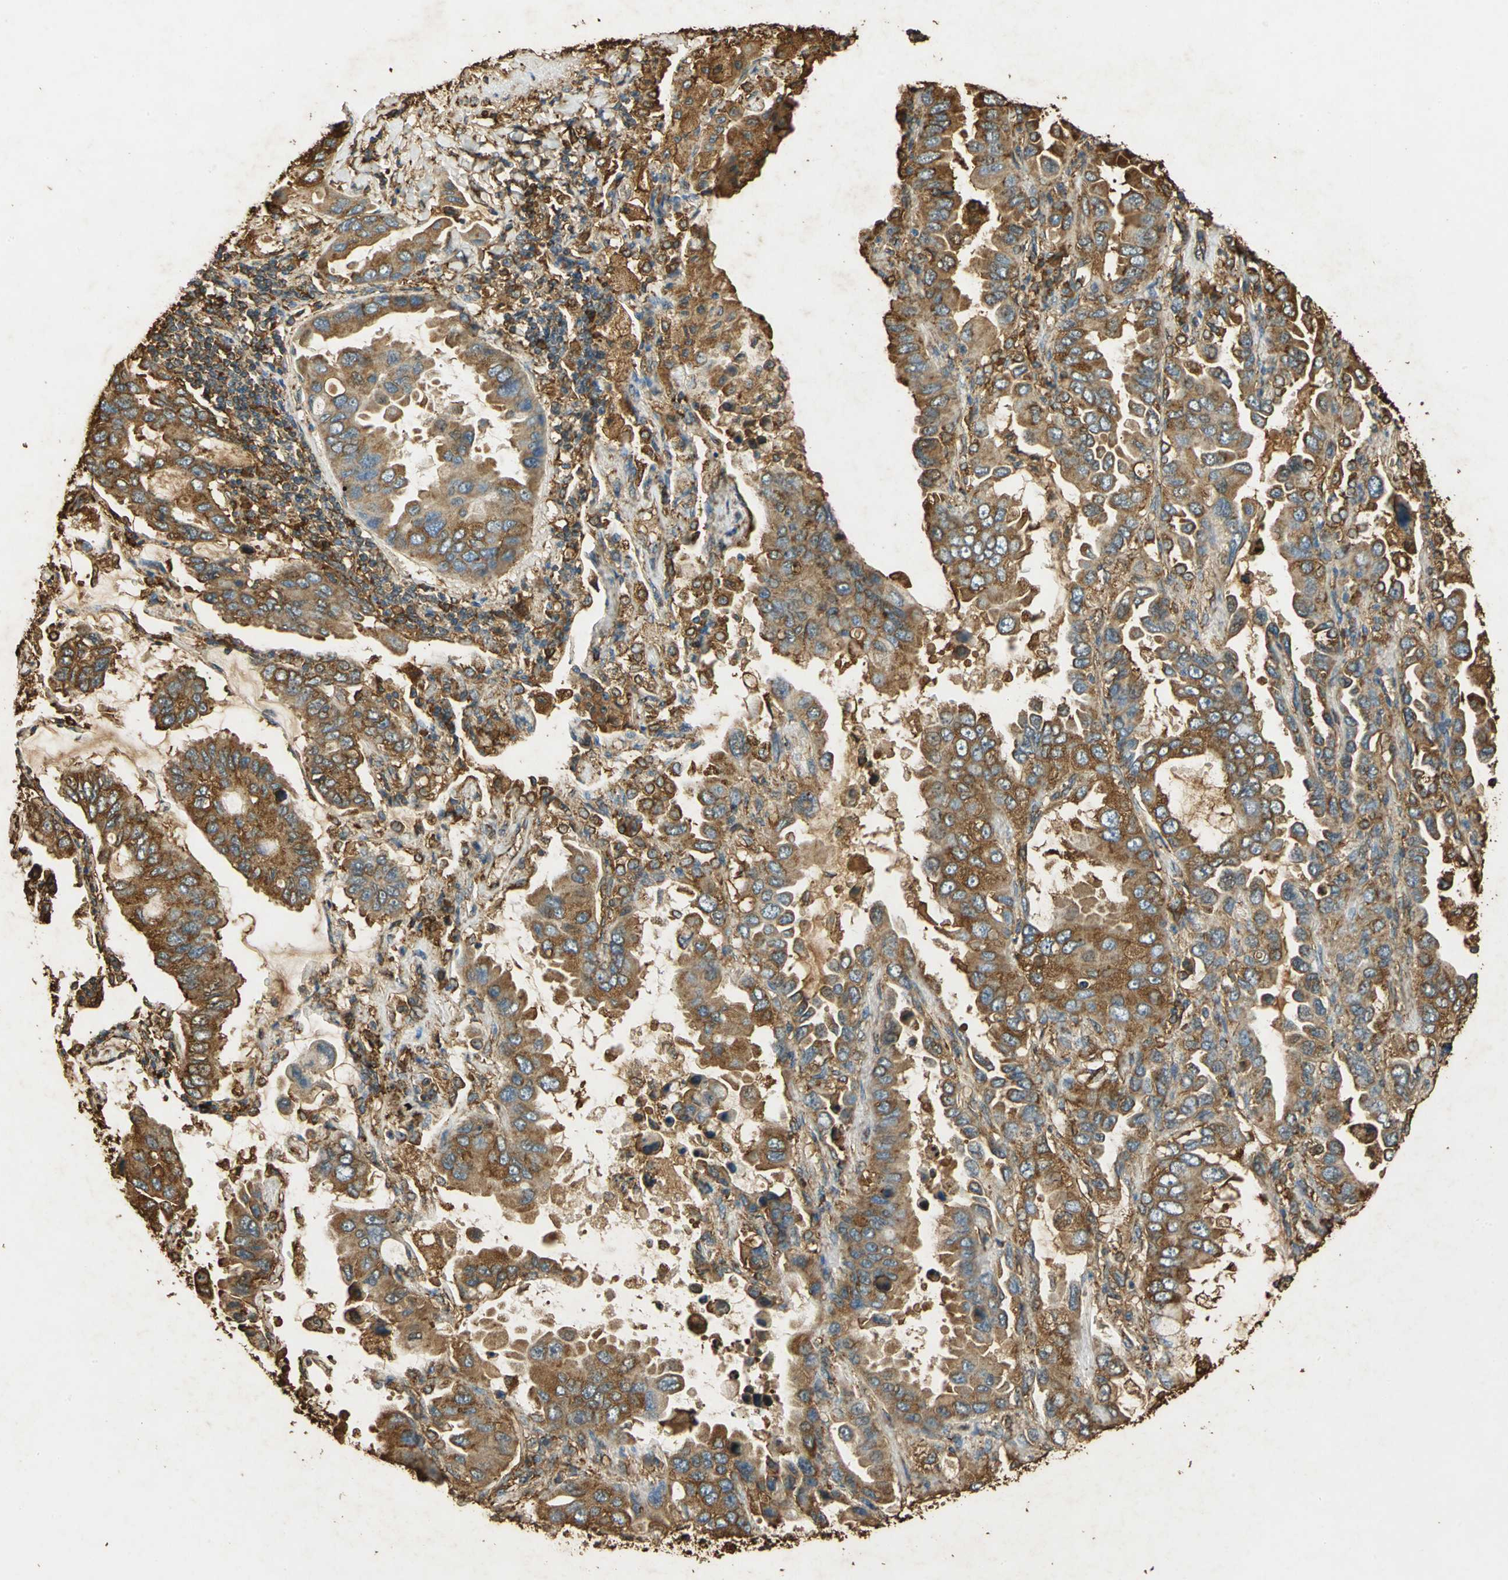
{"staining": {"intensity": "moderate", "quantity": ">75%", "location": "cytoplasmic/membranous"}, "tissue": "lung cancer", "cell_type": "Tumor cells", "image_type": "cancer", "snomed": [{"axis": "morphology", "description": "Adenocarcinoma, NOS"}, {"axis": "topography", "description": "Lung"}], "caption": "Immunohistochemistry (IHC) staining of adenocarcinoma (lung), which shows medium levels of moderate cytoplasmic/membranous positivity in about >75% of tumor cells indicating moderate cytoplasmic/membranous protein expression. The staining was performed using DAB (3,3'-diaminobenzidine) (brown) for protein detection and nuclei were counterstained in hematoxylin (blue).", "gene": "HSP90B1", "patient": {"sex": "male", "age": 64}}